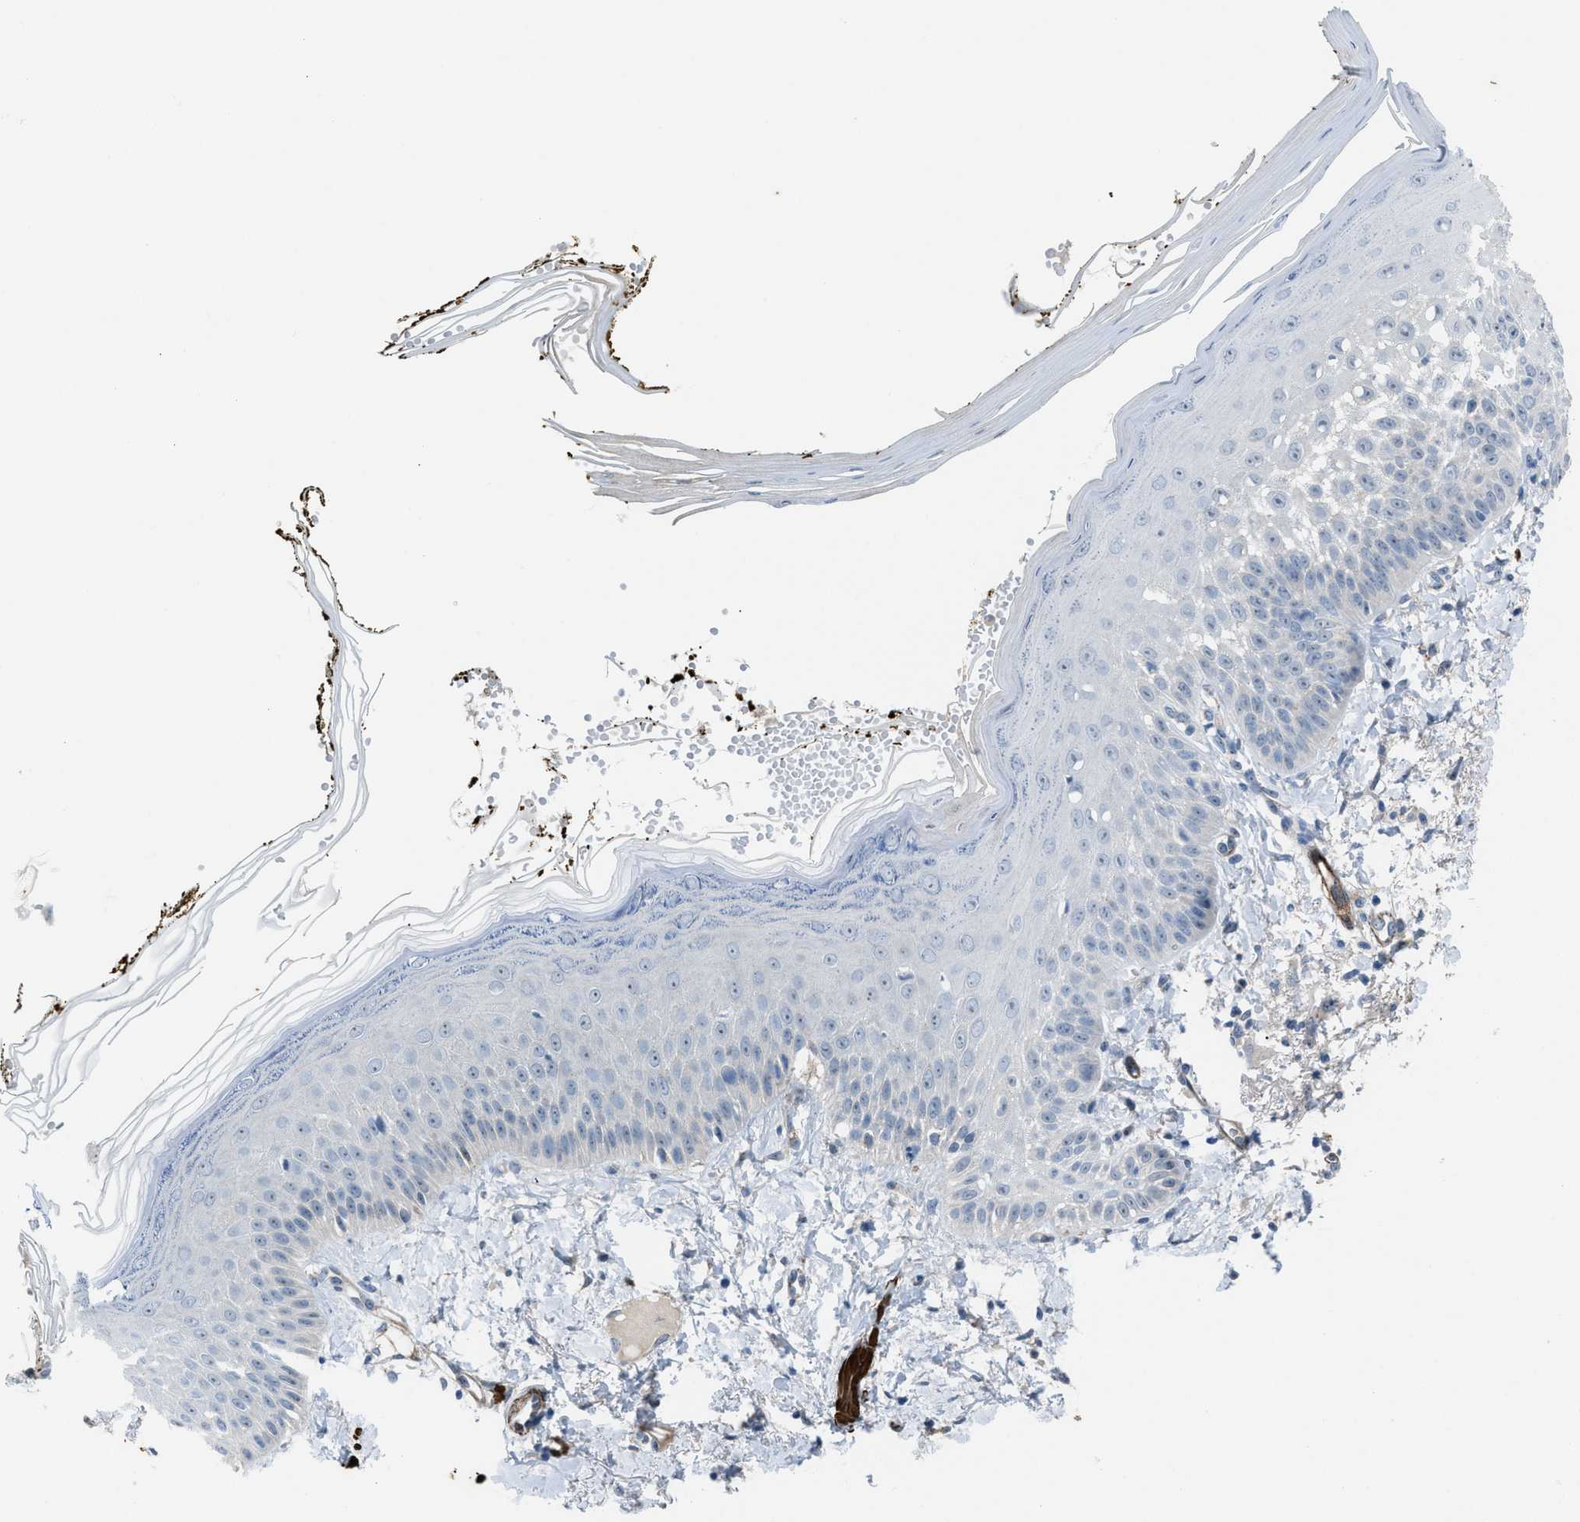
{"staining": {"intensity": "negative", "quantity": "none", "location": "none"}, "tissue": "skin", "cell_type": "Fibroblasts", "image_type": "normal", "snomed": [{"axis": "morphology", "description": "Normal tissue, NOS"}, {"axis": "topography", "description": "Skin"}, {"axis": "topography", "description": "Peripheral nerve tissue"}], "caption": "Human skin stained for a protein using immunohistochemistry demonstrates no positivity in fibroblasts.", "gene": "NQO2", "patient": {"sex": "male", "age": 24}}